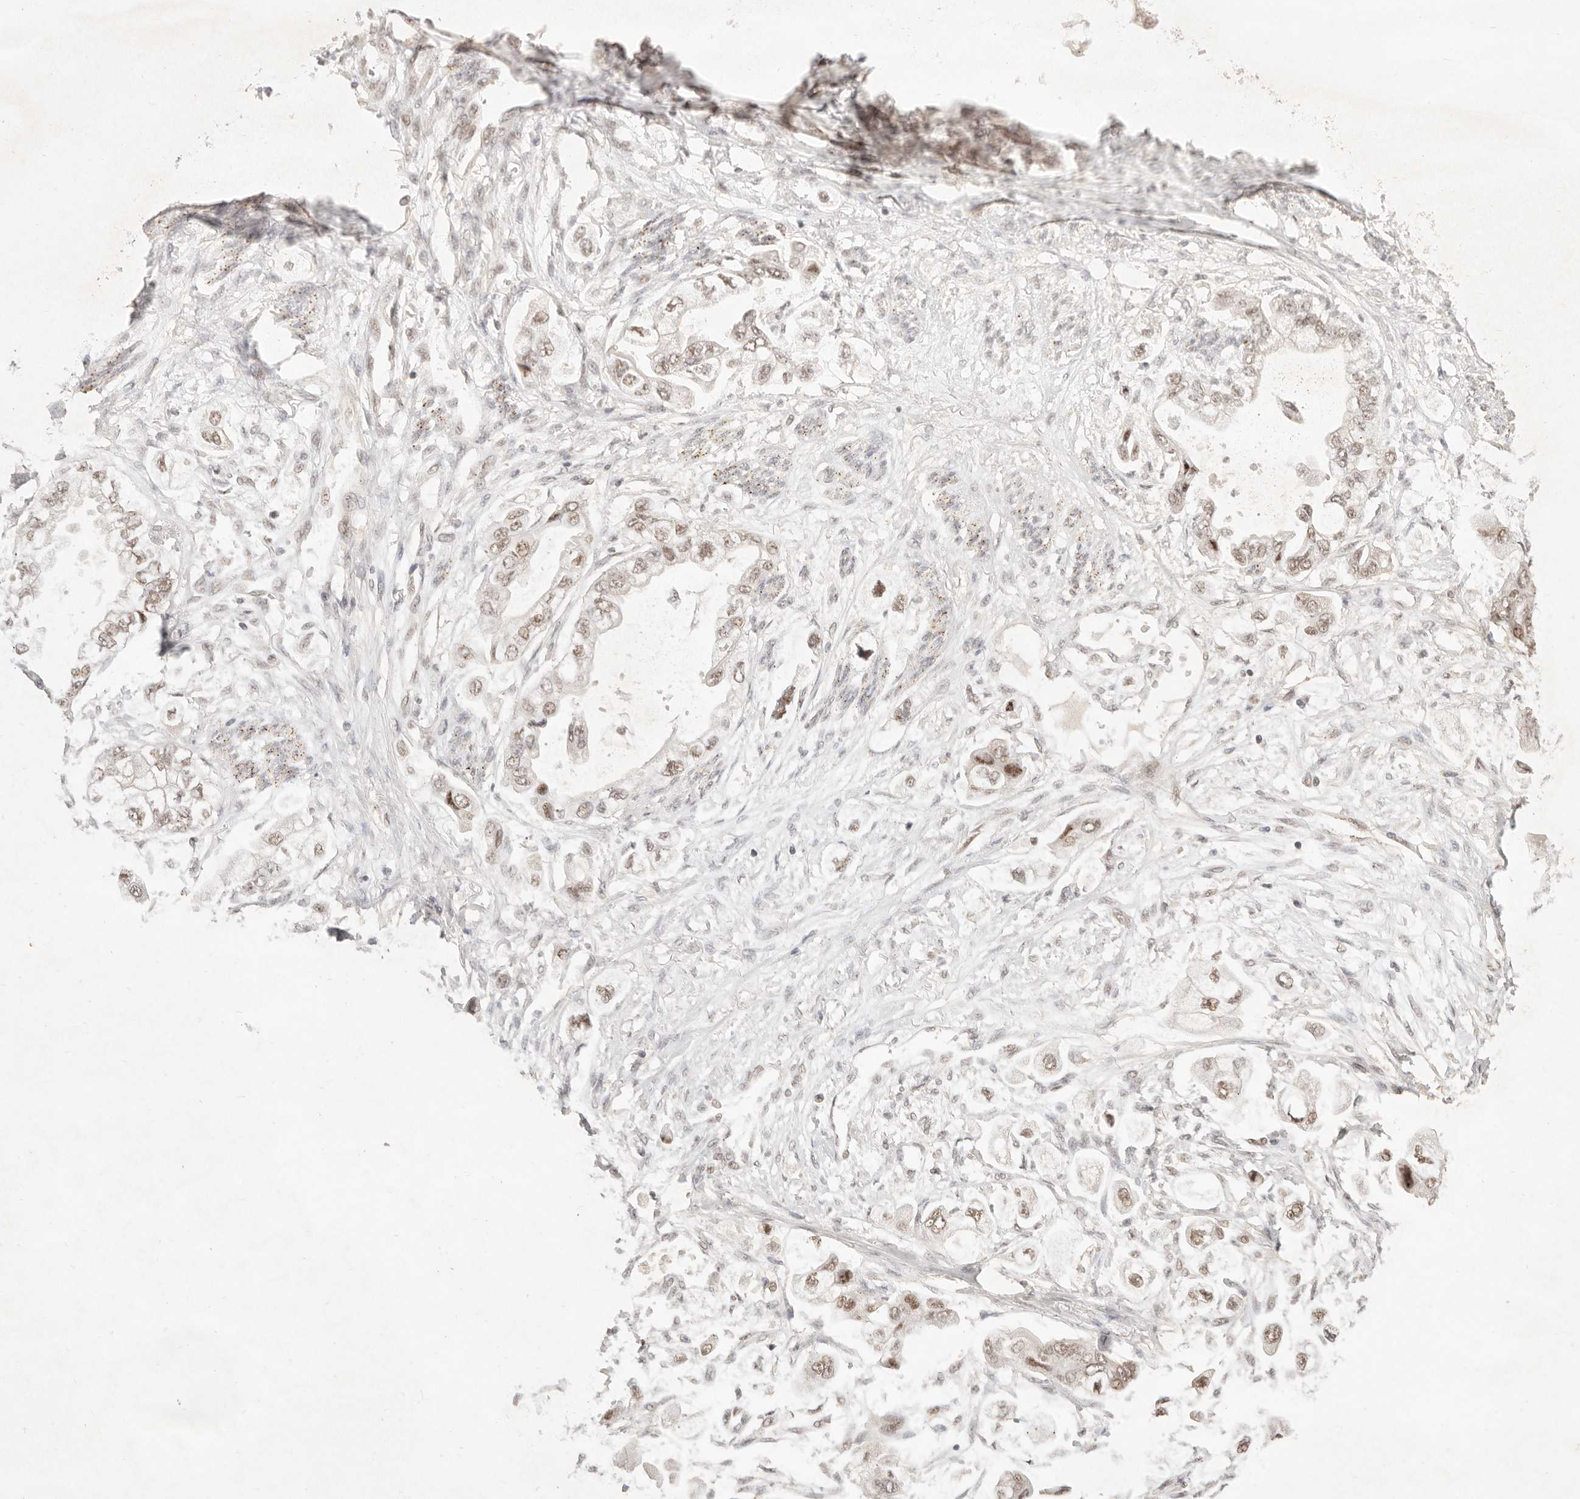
{"staining": {"intensity": "moderate", "quantity": ">75%", "location": "nuclear"}, "tissue": "stomach cancer", "cell_type": "Tumor cells", "image_type": "cancer", "snomed": [{"axis": "morphology", "description": "Adenocarcinoma, NOS"}, {"axis": "topography", "description": "Stomach"}], "caption": "Stomach adenocarcinoma stained for a protein (brown) exhibits moderate nuclear positive expression in approximately >75% of tumor cells.", "gene": "MEP1A", "patient": {"sex": "male", "age": 62}}